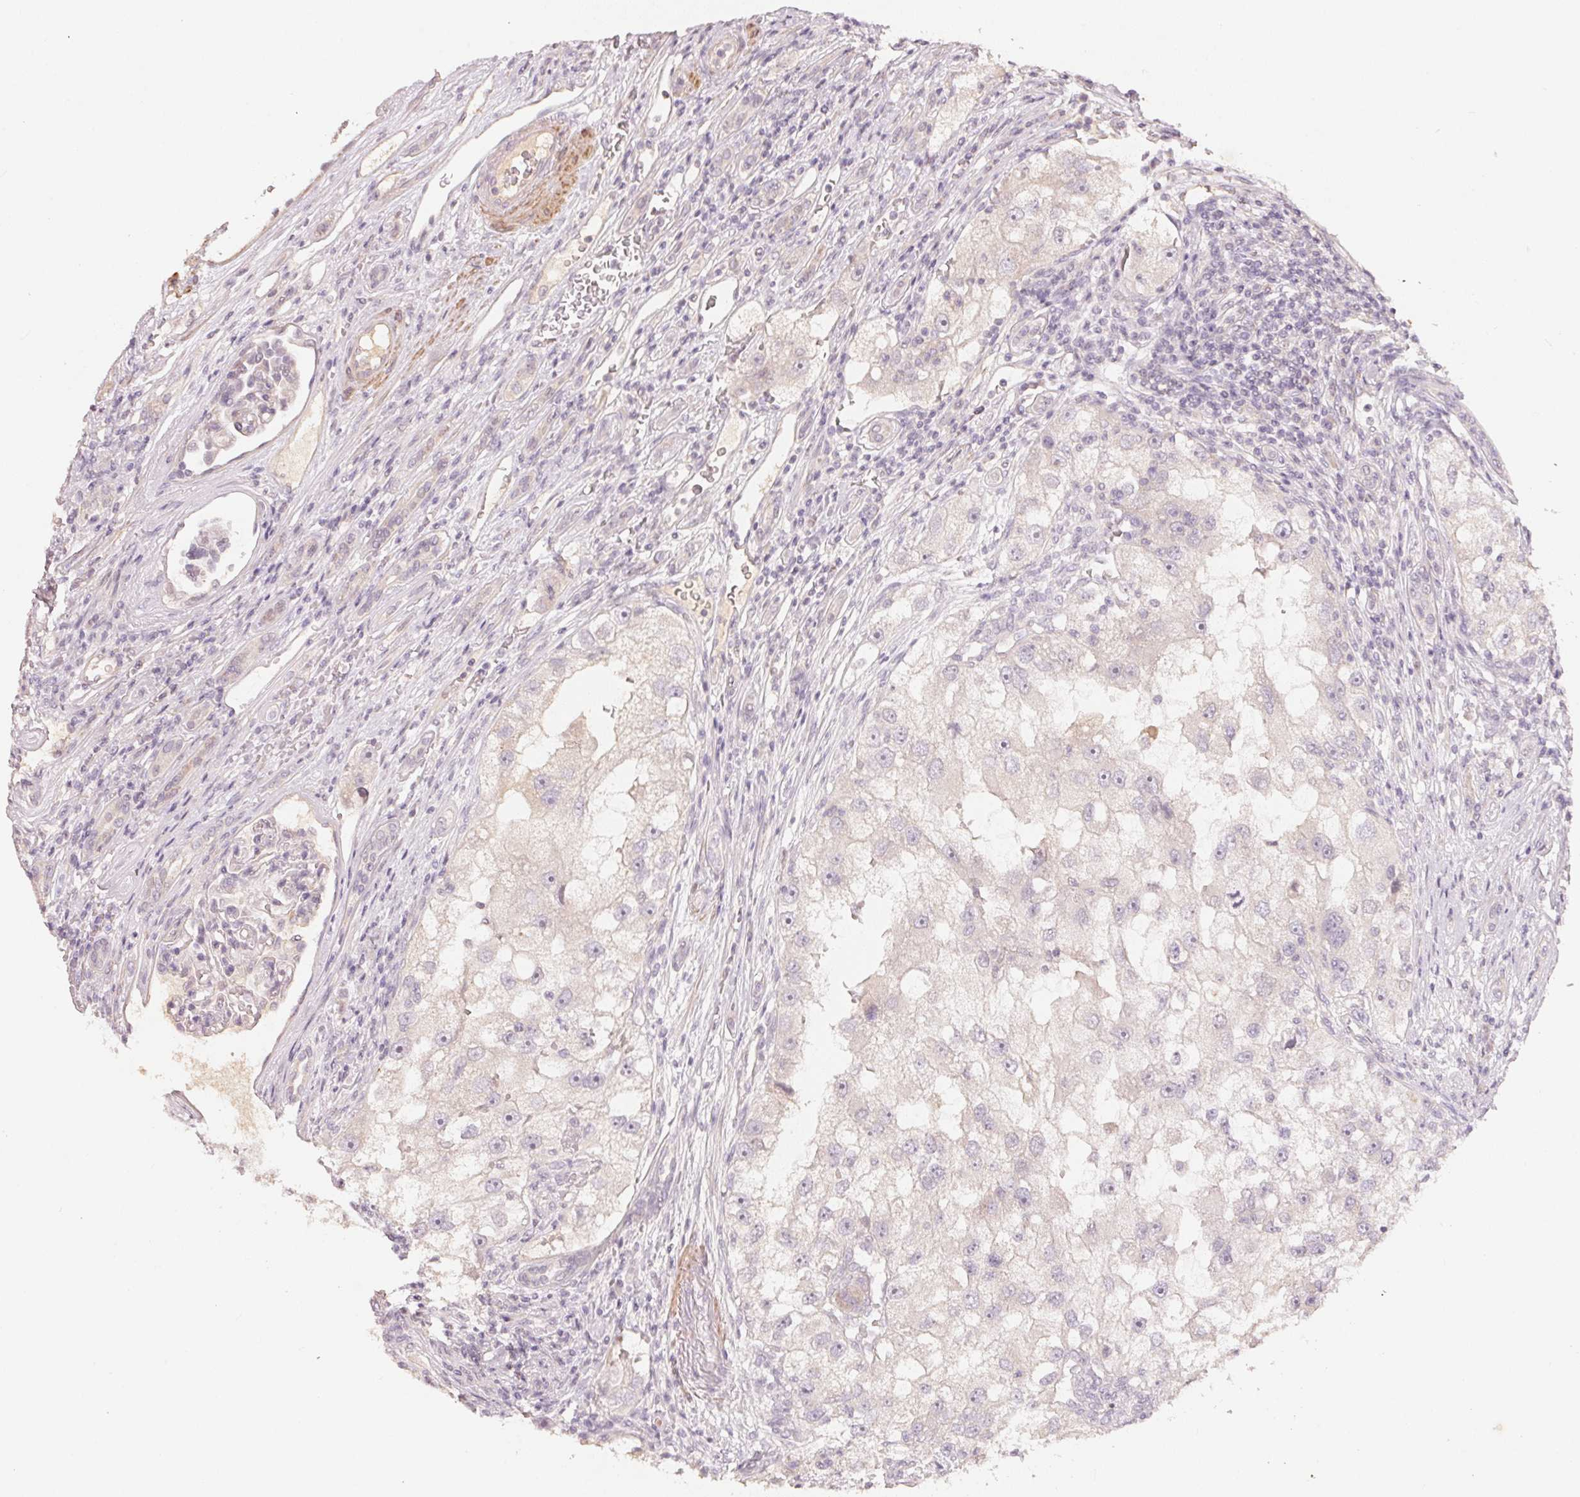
{"staining": {"intensity": "negative", "quantity": "none", "location": "none"}, "tissue": "renal cancer", "cell_type": "Tumor cells", "image_type": "cancer", "snomed": [{"axis": "morphology", "description": "Adenocarcinoma, NOS"}, {"axis": "topography", "description": "Kidney"}], "caption": "This histopathology image is of renal cancer (adenocarcinoma) stained with immunohistochemistry to label a protein in brown with the nuclei are counter-stained blue. There is no staining in tumor cells.", "gene": "TP53AIP1", "patient": {"sex": "male", "age": 63}}